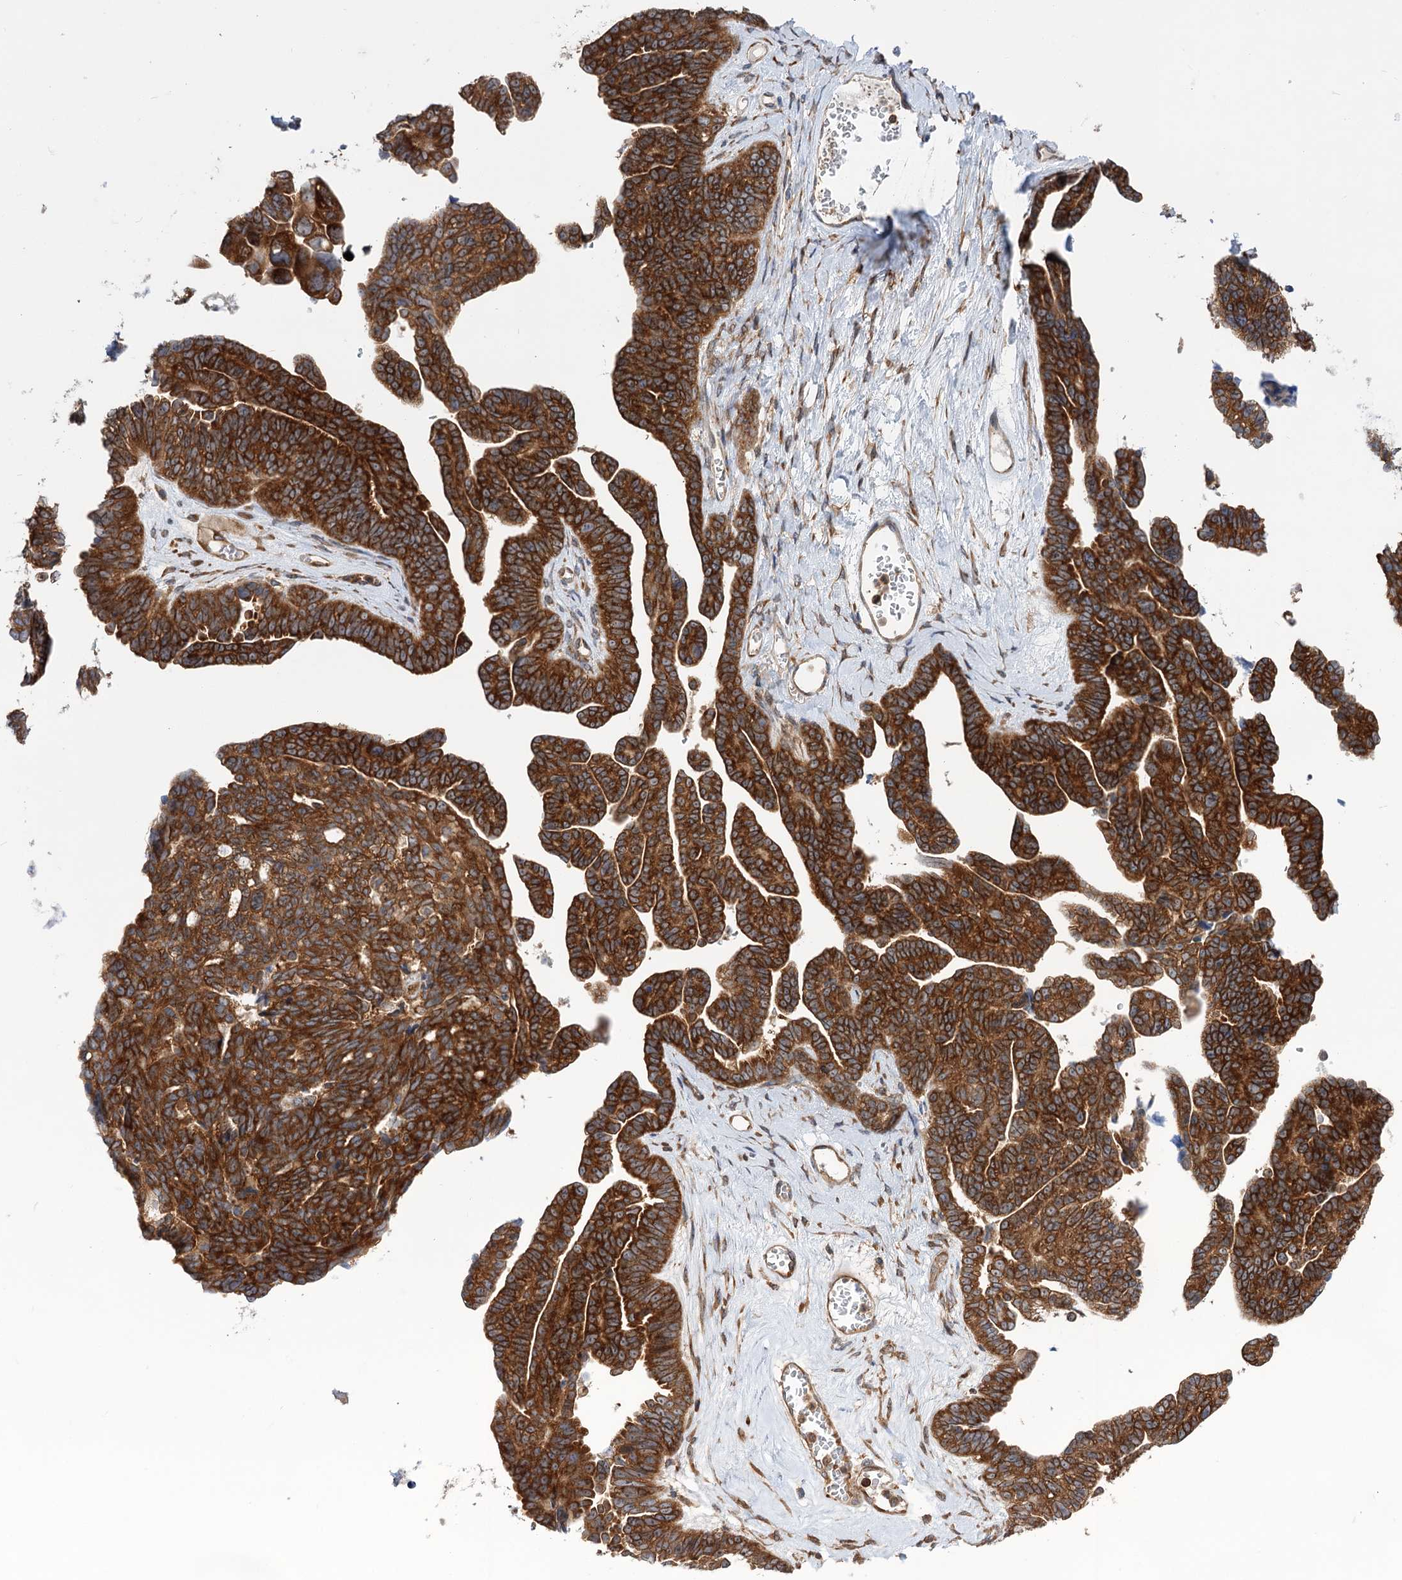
{"staining": {"intensity": "strong", "quantity": ">75%", "location": "cytoplasmic/membranous"}, "tissue": "ovarian cancer", "cell_type": "Tumor cells", "image_type": "cancer", "snomed": [{"axis": "morphology", "description": "Cystadenocarcinoma, serous, NOS"}, {"axis": "topography", "description": "Ovary"}], "caption": "There is high levels of strong cytoplasmic/membranous expression in tumor cells of ovarian cancer, as demonstrated by immunohistochemical staining (brown color).", "gene": "PACS1", "patient": {"sex": "female", "age": 79}}